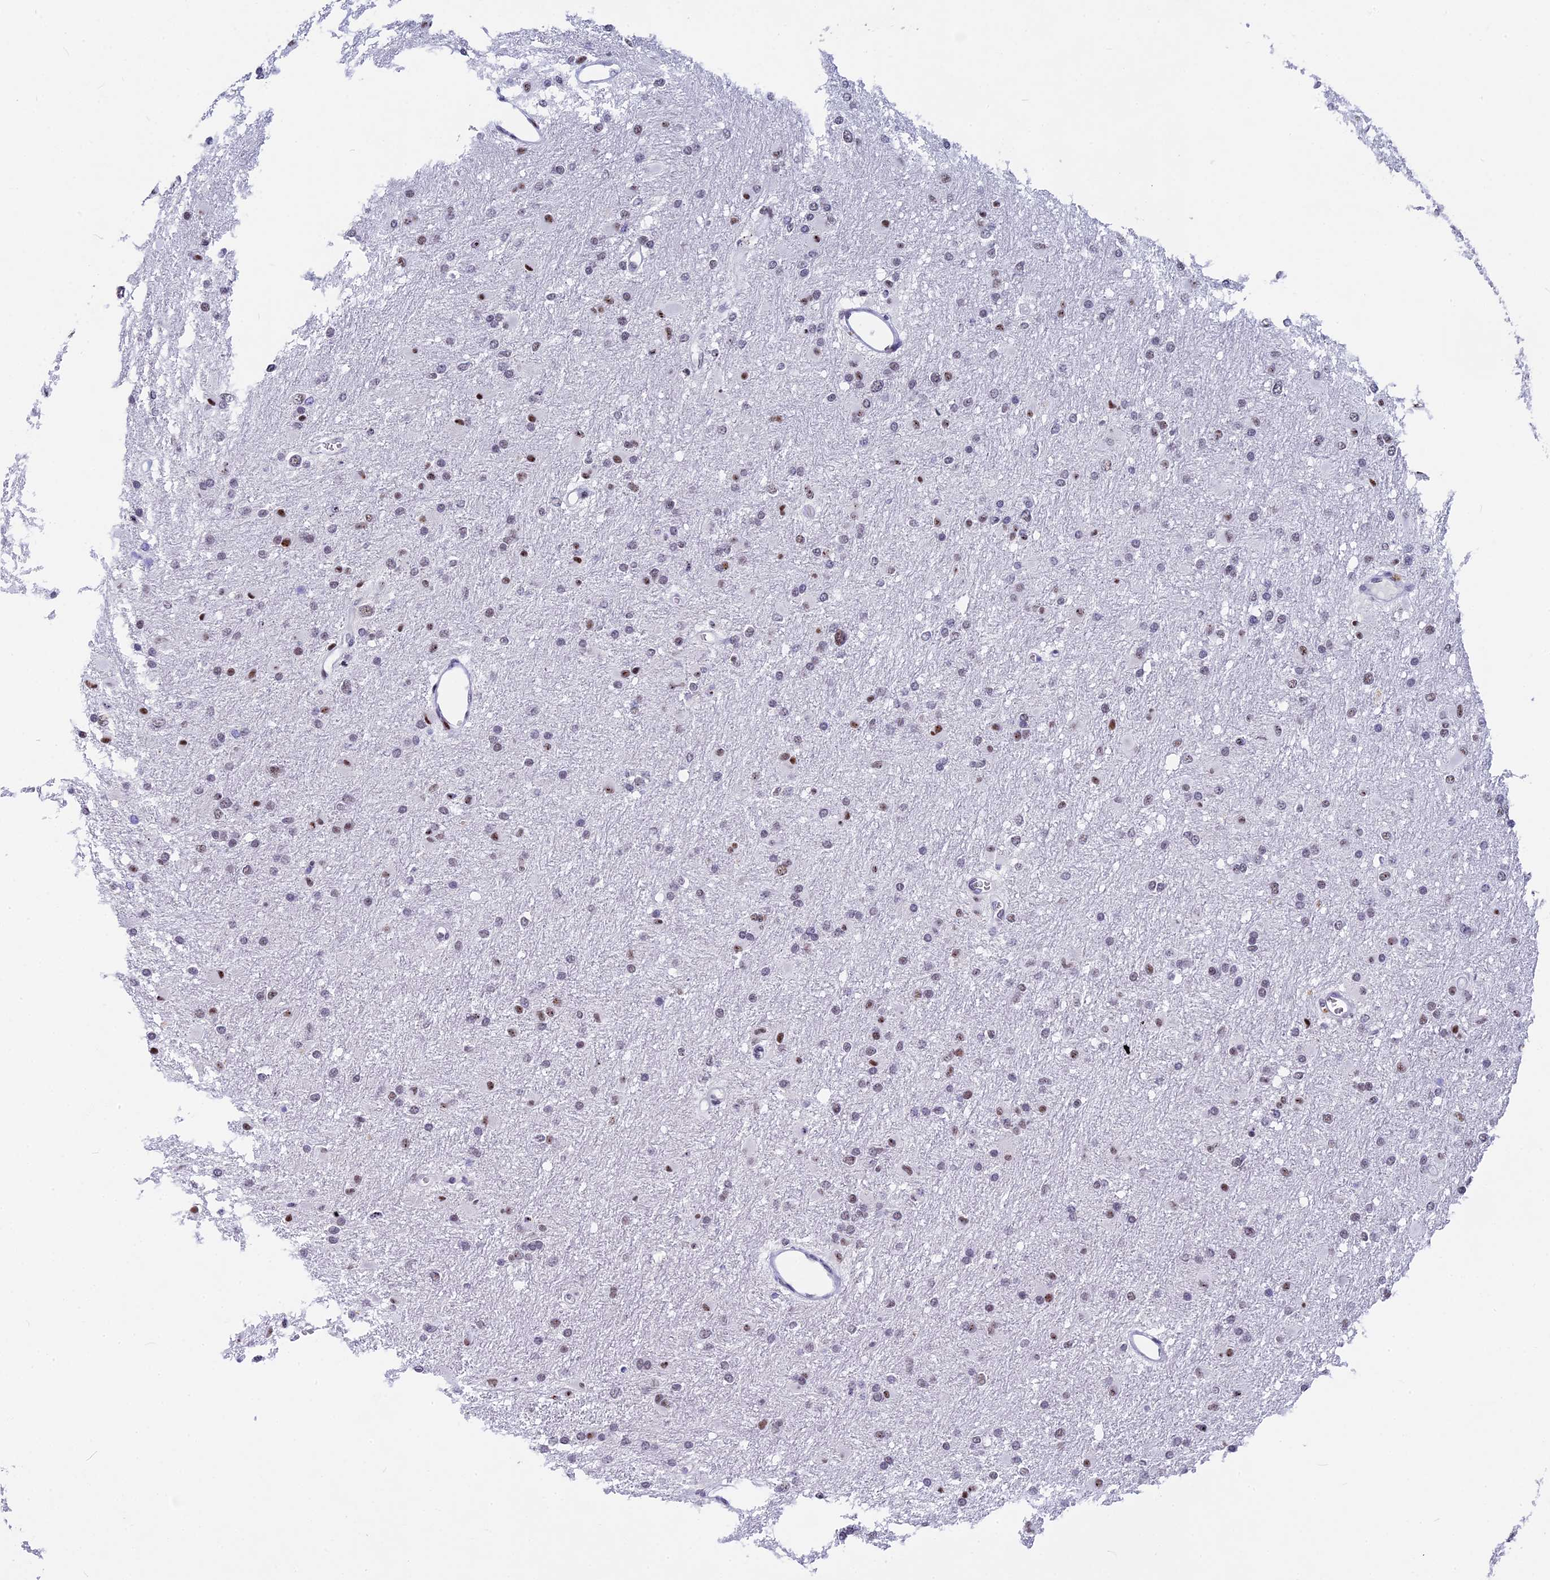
{"staining": {"intensity": "weak", "quantity": "<25%", "location": "nuclear"}, "tissue": "glioma", "cell_type": "Tumor cells", "image_type": "cancer", "snomed": [{"axis": "morphology", "description": "Glioma, malignant, High grade"}, {"axis": "topography", "description": "Cerebral cortex"}], "caption": "Tumor cells show no significant staining in malignant high-grade glioma.", "gene": "NSA2", "patient": {"sex": "female", "age": 36}}